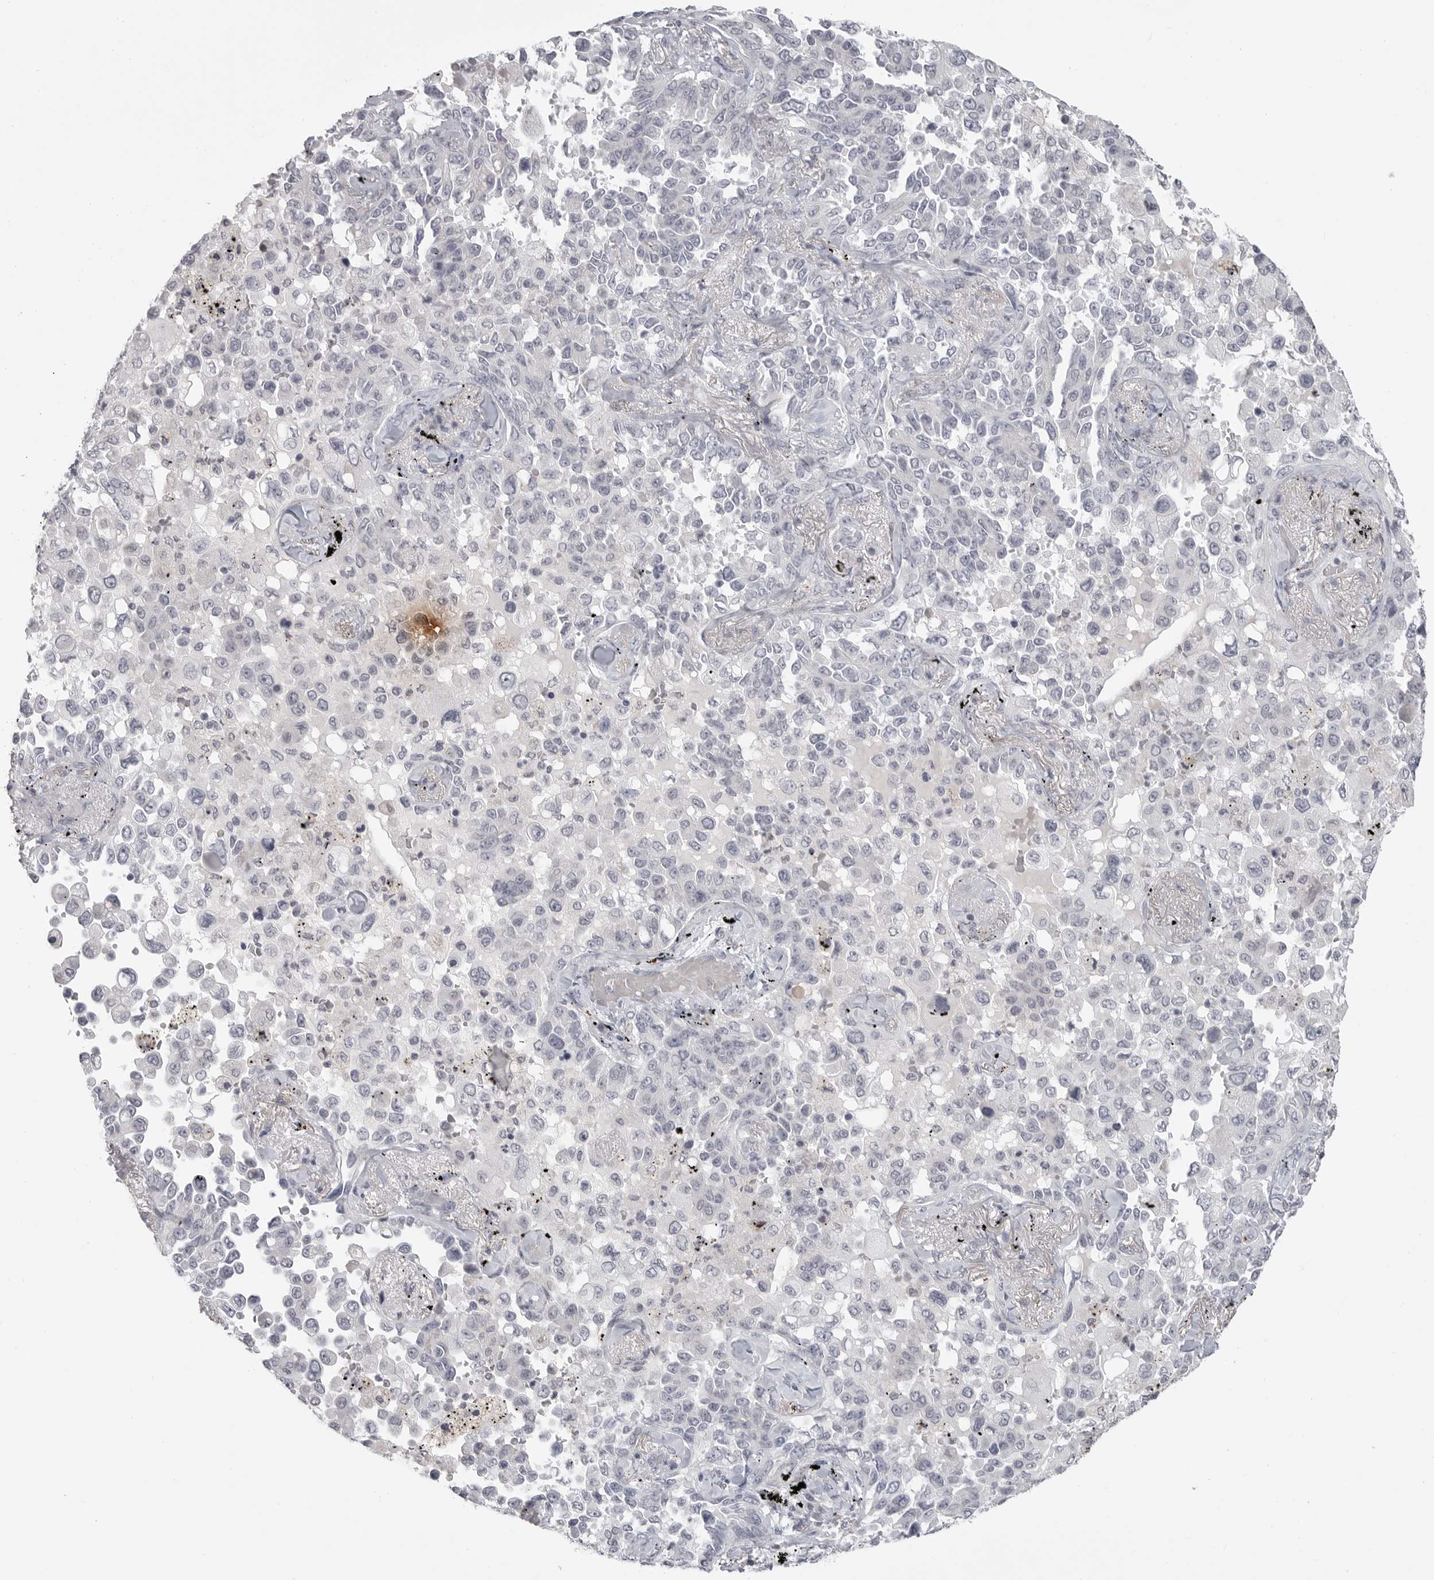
{"staining": {"intensity": "negative", "quantity": "none", "location": "none"}, "tissue": "lung cancer", "cell_type": "Tumor cells", "image_type": "cancer", "snomed": [{"axis": "morphology", "description": "Adenocarcinoma, NOS"}, {"axis": "topography", "description": "Lung"}], "caption": "DAB (3,3'-diaminobenzidine) immunohistochemical staining of human lung adenocarcinoma reveals no significant positivity in tumor cells.", "gene": "PRSS1", "patient": {"sex": "female", "age": 67}}